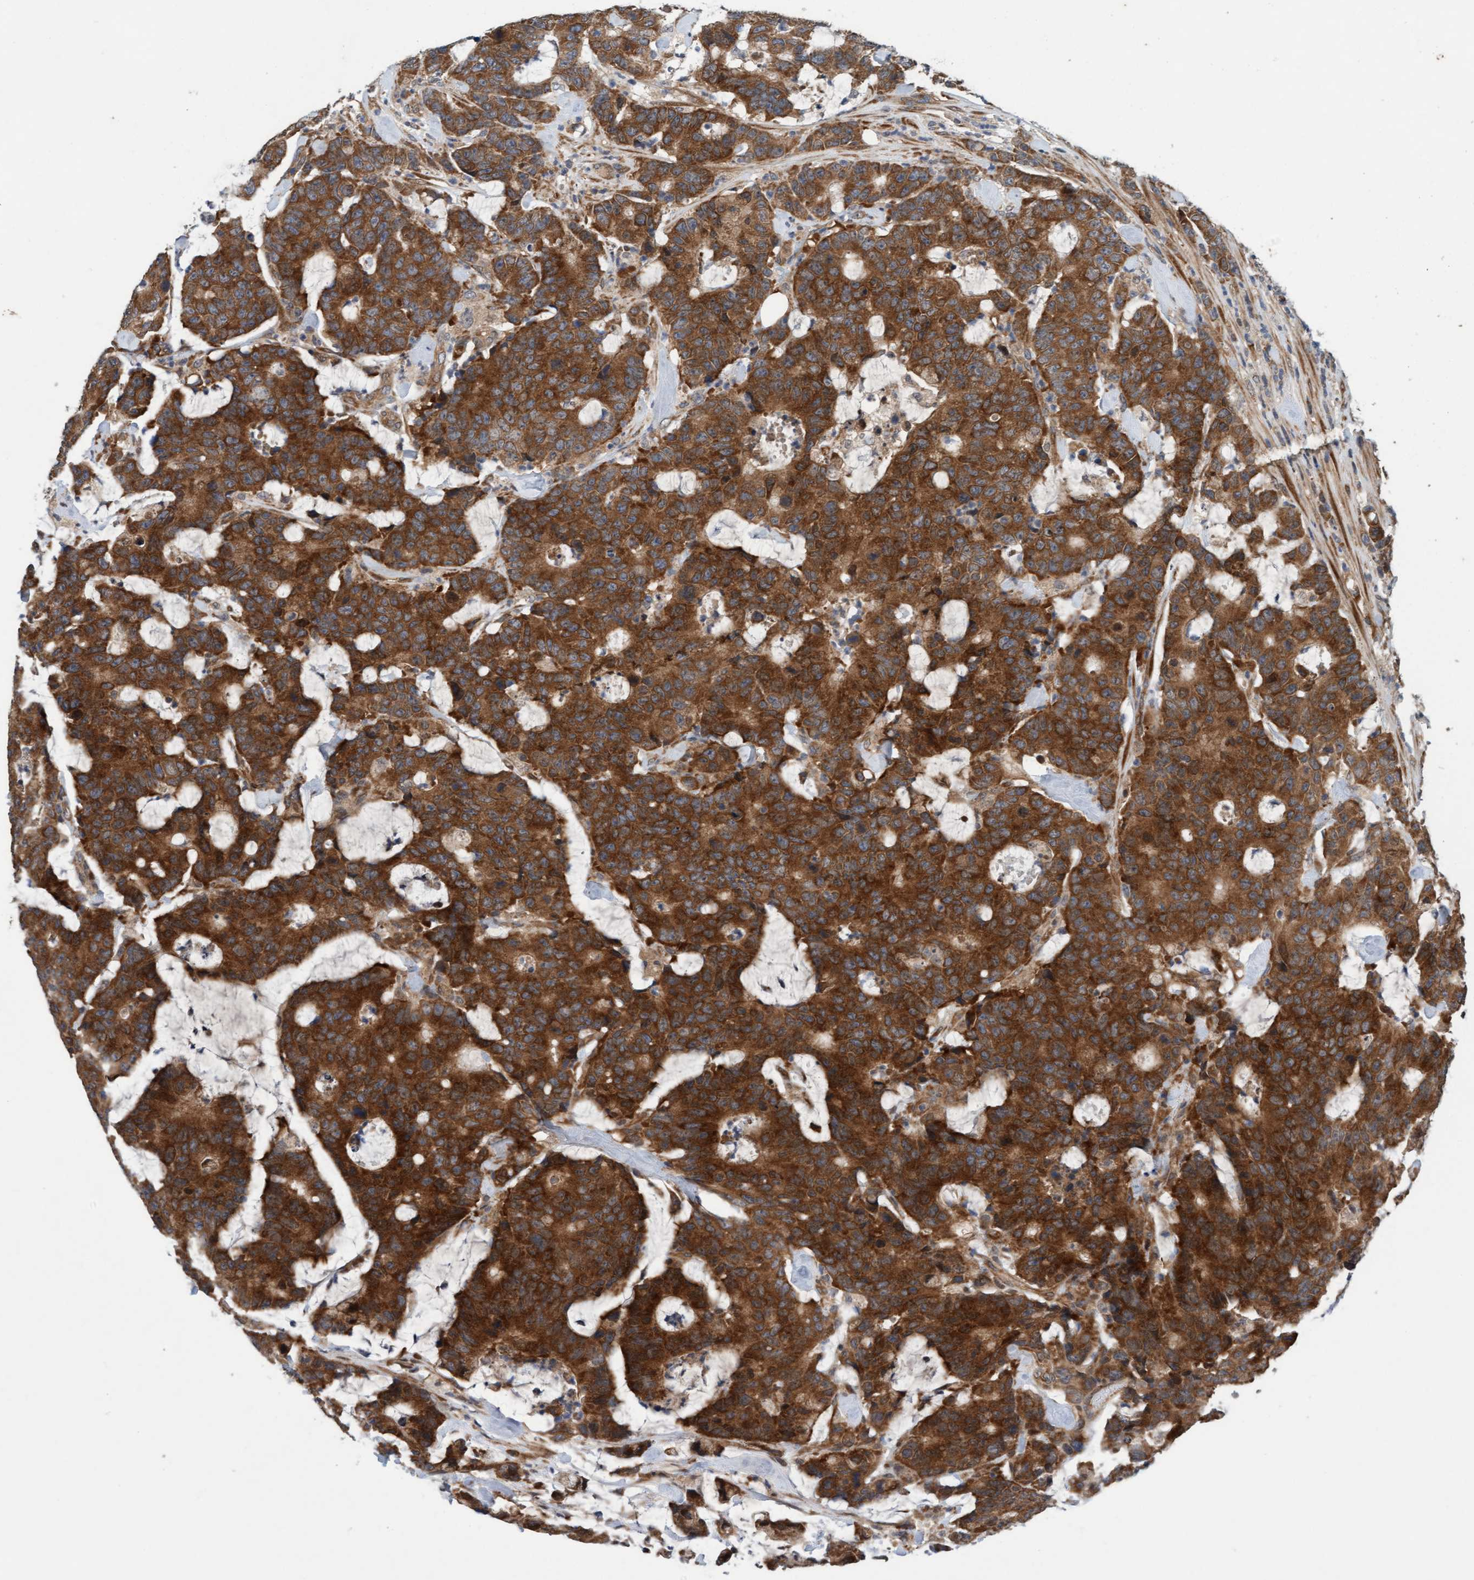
{"staining": {"intensity": "strong", "quantity": ">75%", "location": "cytoplasmic/membranous"}, "tissue": "colorectal cancer", "cell_type": "Tumor cells", "image_type": "cancer", "snomed": [{"axis": "morphology", "description": "Adenocarcinoma, NOS"}, {"axis": "topography", "description": "Colon"}], "caption": "Protein expression analysis of adenocarcinoma (colorectal) reveals strong cytoplasmic/membranous positivity in approximately >75% of tumor cells.", "gene": "MLXIP", "patient": {"sex": "female", "age": 86}}